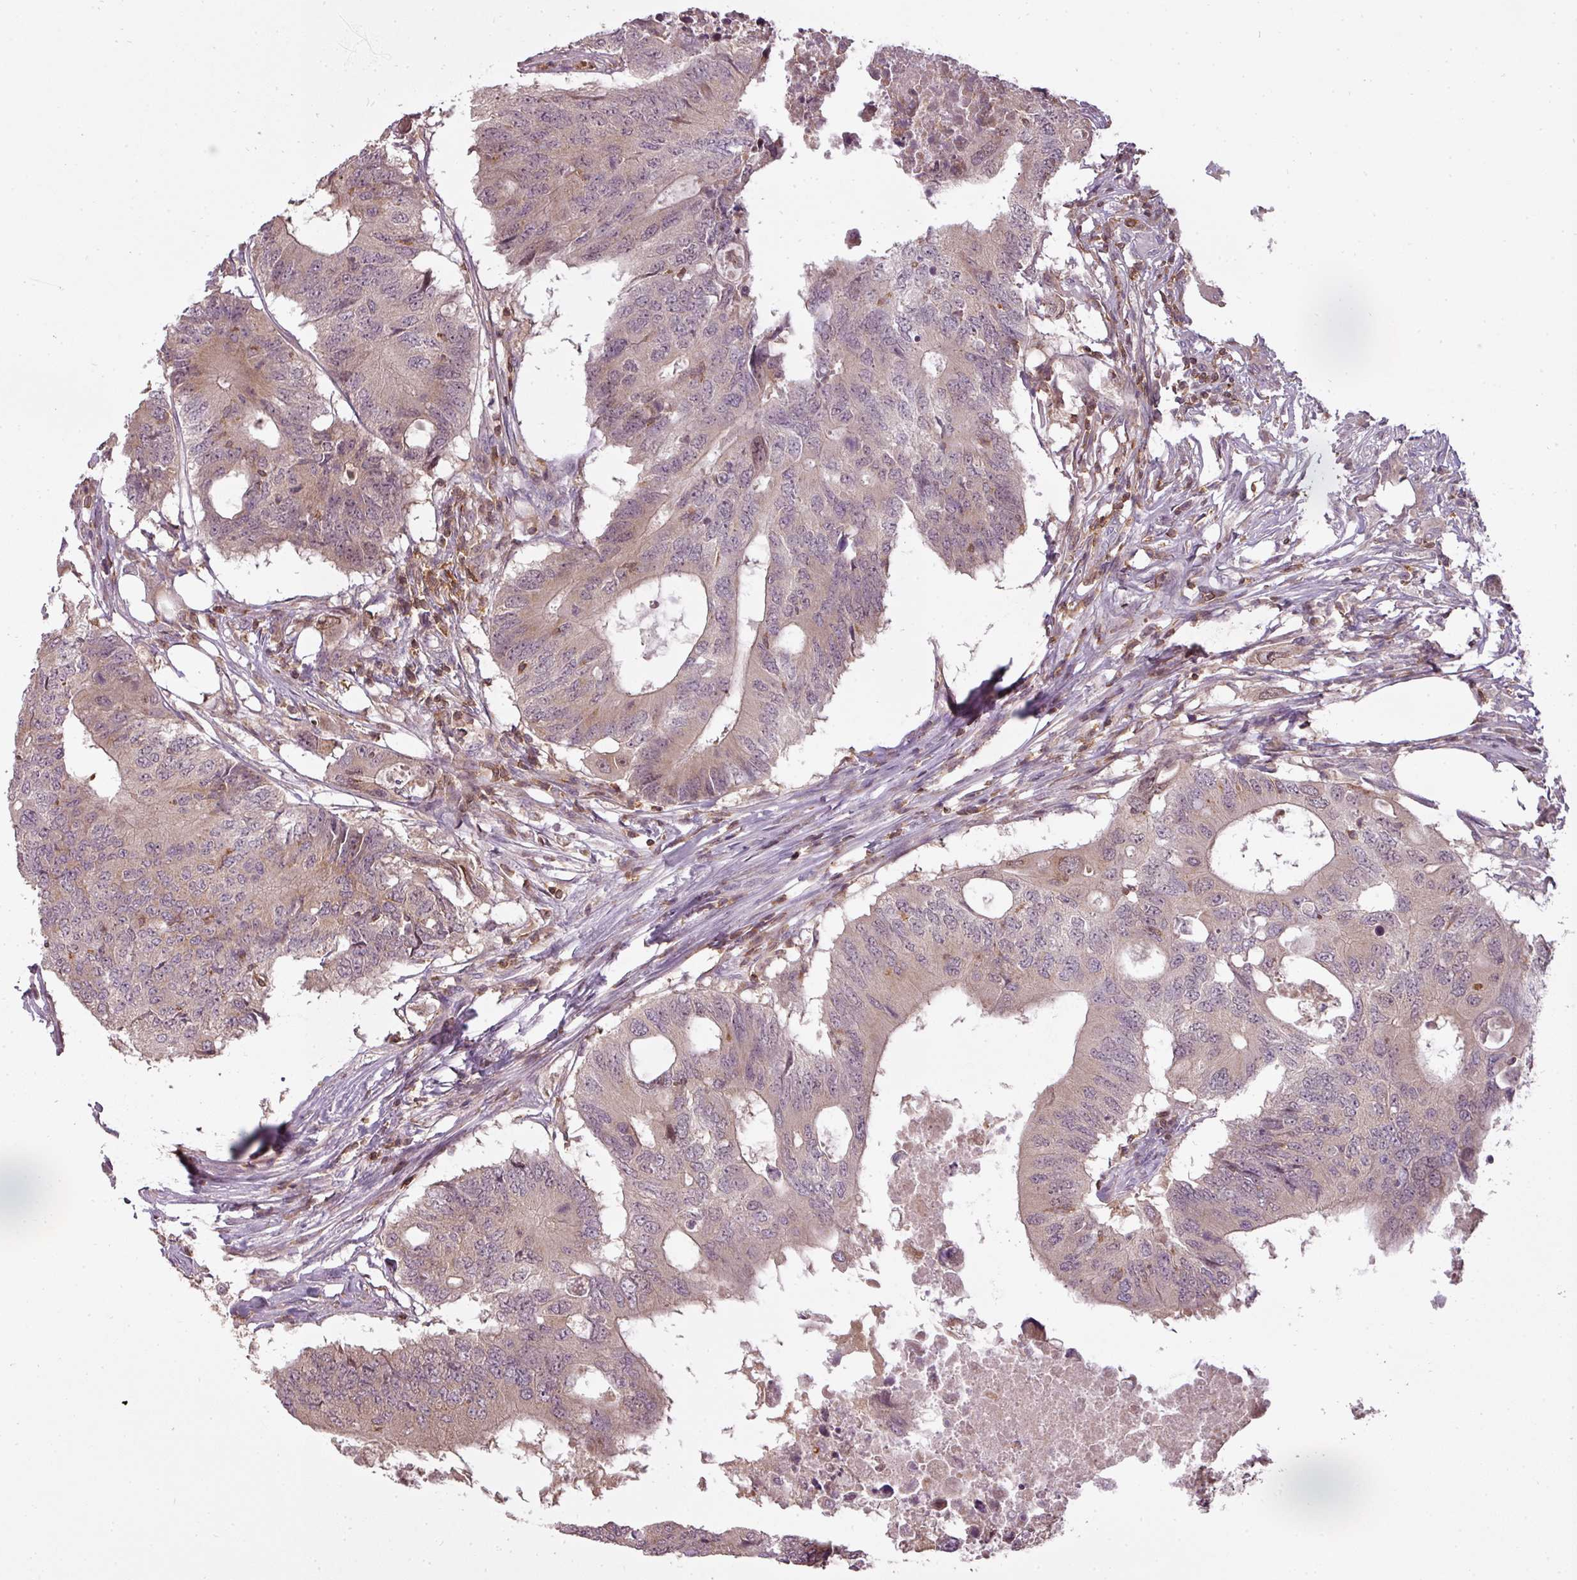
{"staining": {"intensity": "weak", "quantity": "<25%", "location": "cytoplasmic/membranous"}, "tissue": "colorectal cancer", "cell_type": "Tumor cells", "image_type": "cancer", "snomed": [{"axis": "morphology", "description": "Adenocarcinoma, NOS"}, {"axis": "topography", "description": "Colon"}], "caption": "DAB (3,3'-diaminobenzidine) immunohistochemical staining of colorectal cancer reveals no significant expression in tumor cells. Nuclei are stained in blue.", "gene": "STK4", "patient": {"sex": "male", "age": 71}}